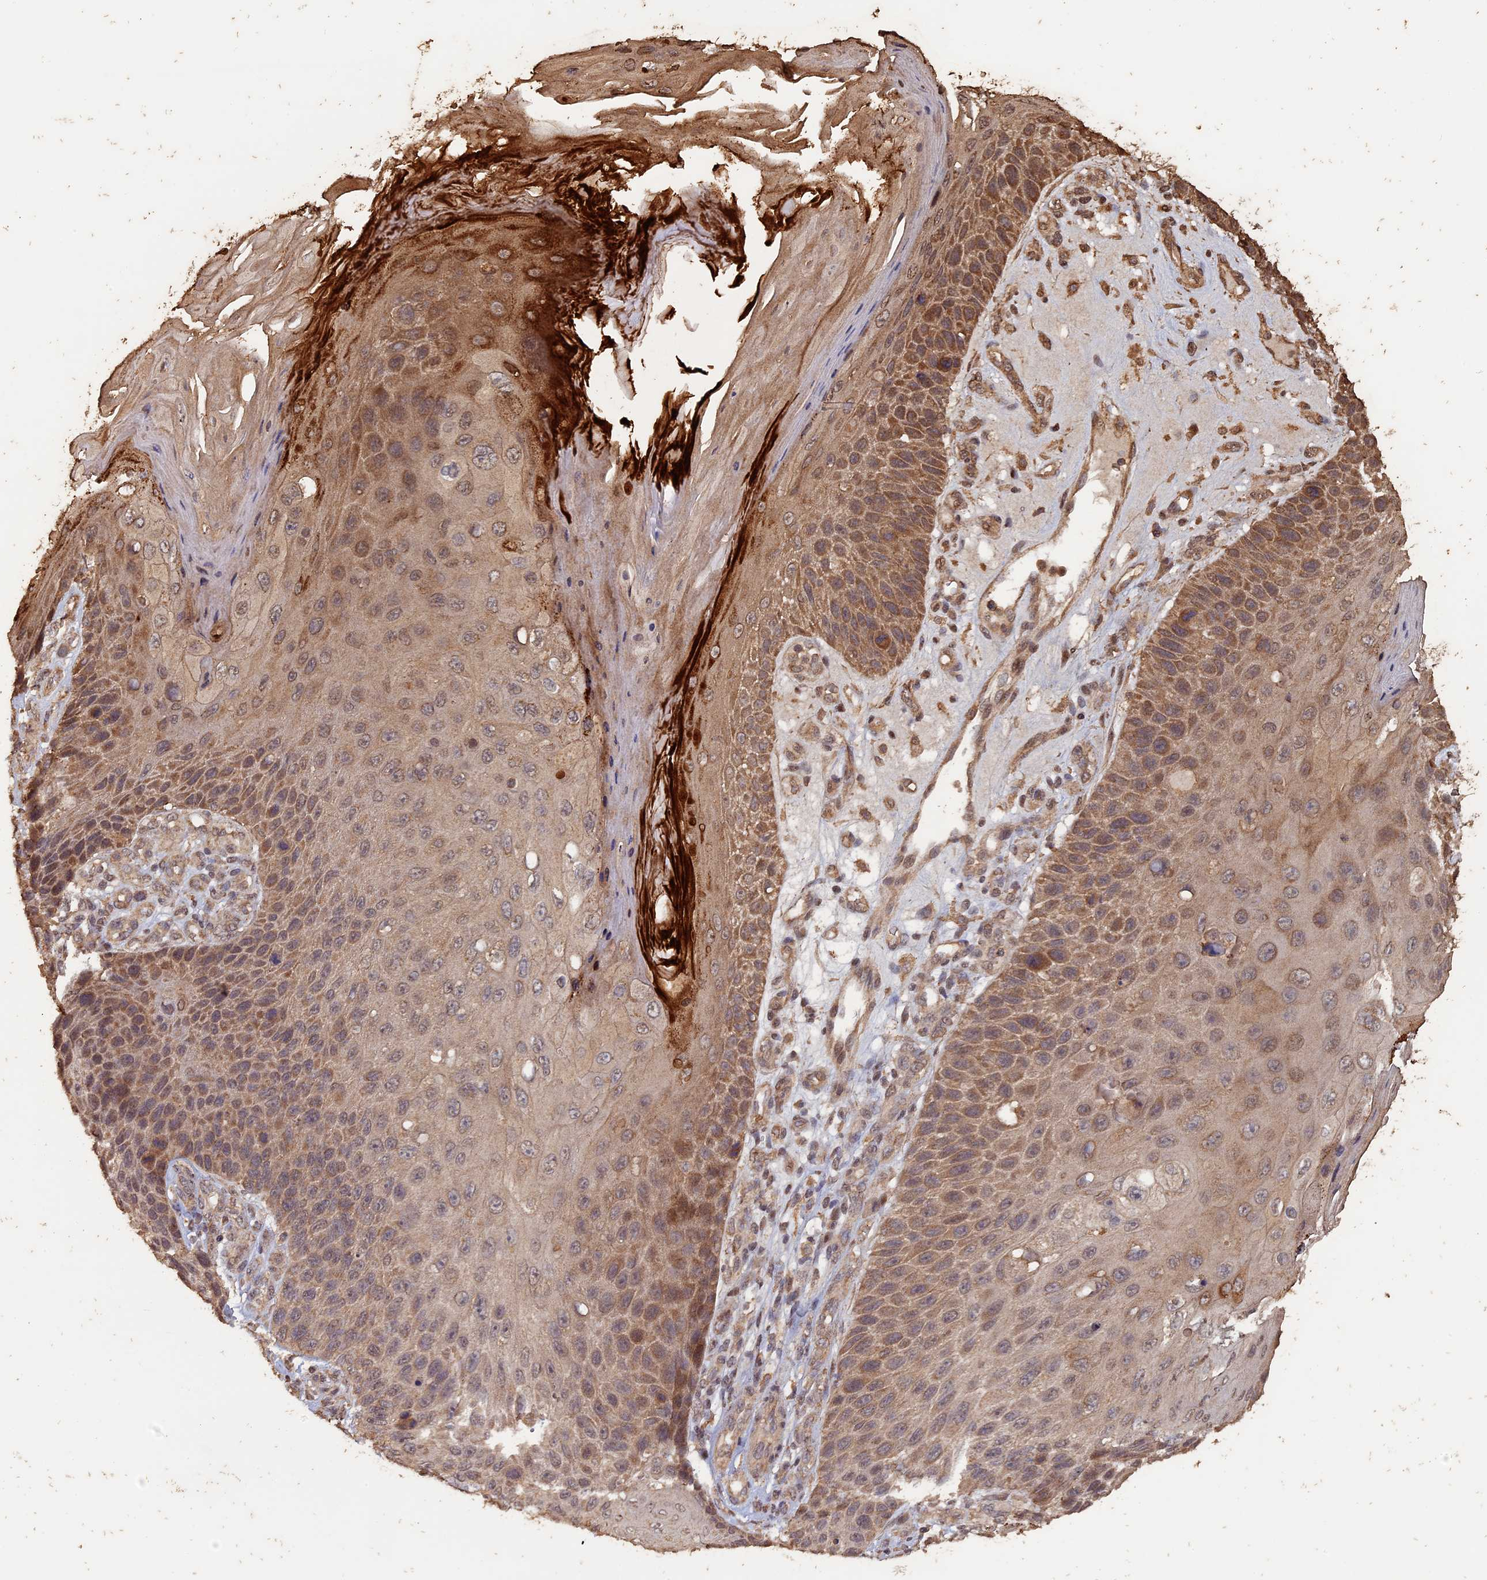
{"staining": {"intensity": "moderate", "quantity": ">75%", "location": "cytoplasmic/membranous,nuclear"}, "tissue": "skin cancer", "cell_type": "Tumor cells", "image_type": "cancer", "snomed": [{"axis": "morphology", "description": "Squamous cell carcinoma, NOS"}, {"axis": "topography", "description": "Skin"}], "caption": "Protein analysis of squamous cell carcinoma (skin) tissue demonstrates moderate cytoplasmic/membranous and nuclear positivity in approximately >75% of tumor cells. The staining was performed using DAB (3,3'-diaminobenzidine), with brown indicating positive protein expression. Nuclei are stained blue with hematoxylin.", "gene": "HUNK", "patient": {"sex": "female", "age": 88}}